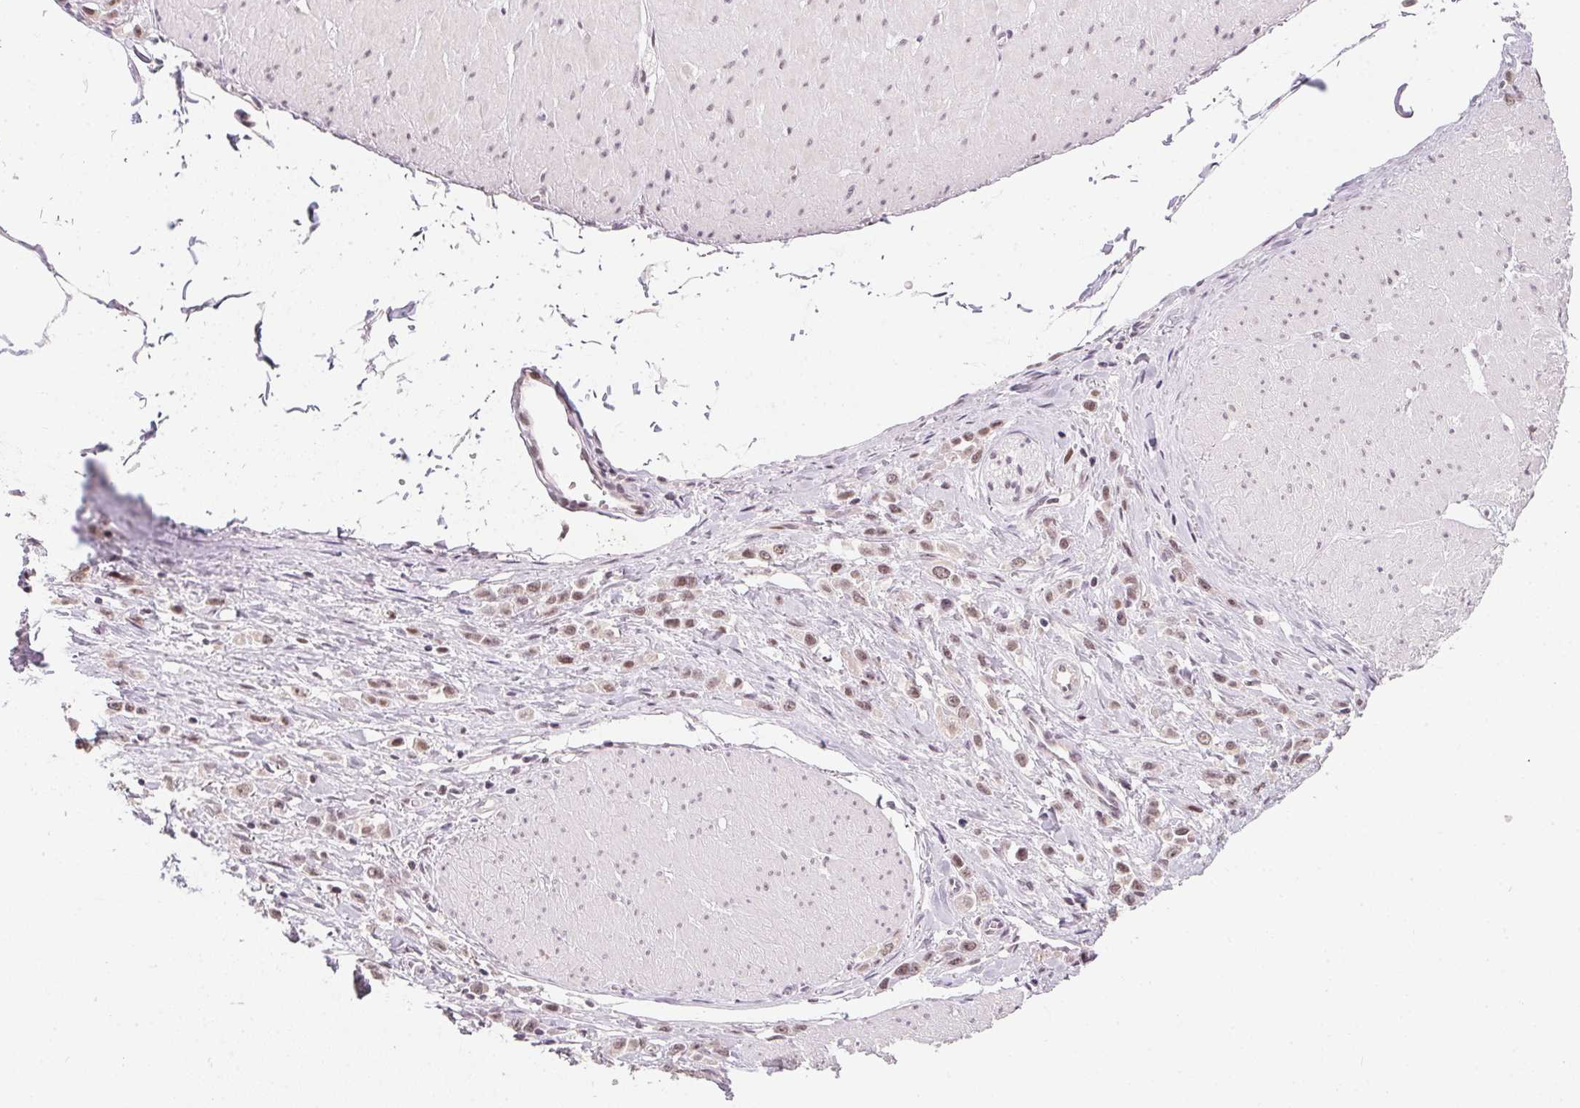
{"staining": {"intensity": "weak", "quantity": "<25%", "location": "nuclear"}, "tissue": "stomach cancer", "cell_type": "Tumor cells", "image_type": "cancer", "snomed": [{"axis": "morphology", "description": "Adenocarcinoma, NOS"}, {"axis": "topography", "description": "Stomach"}], "caption": "This image is of stomach cancer (adenocarcinoma) stained with IHC to label a protein in brown with the nuclei are counter-stained blue. There is no staining in tumor cells.", "gene": "KDM4D", "patient": {"sex": "male", "age": 47}}